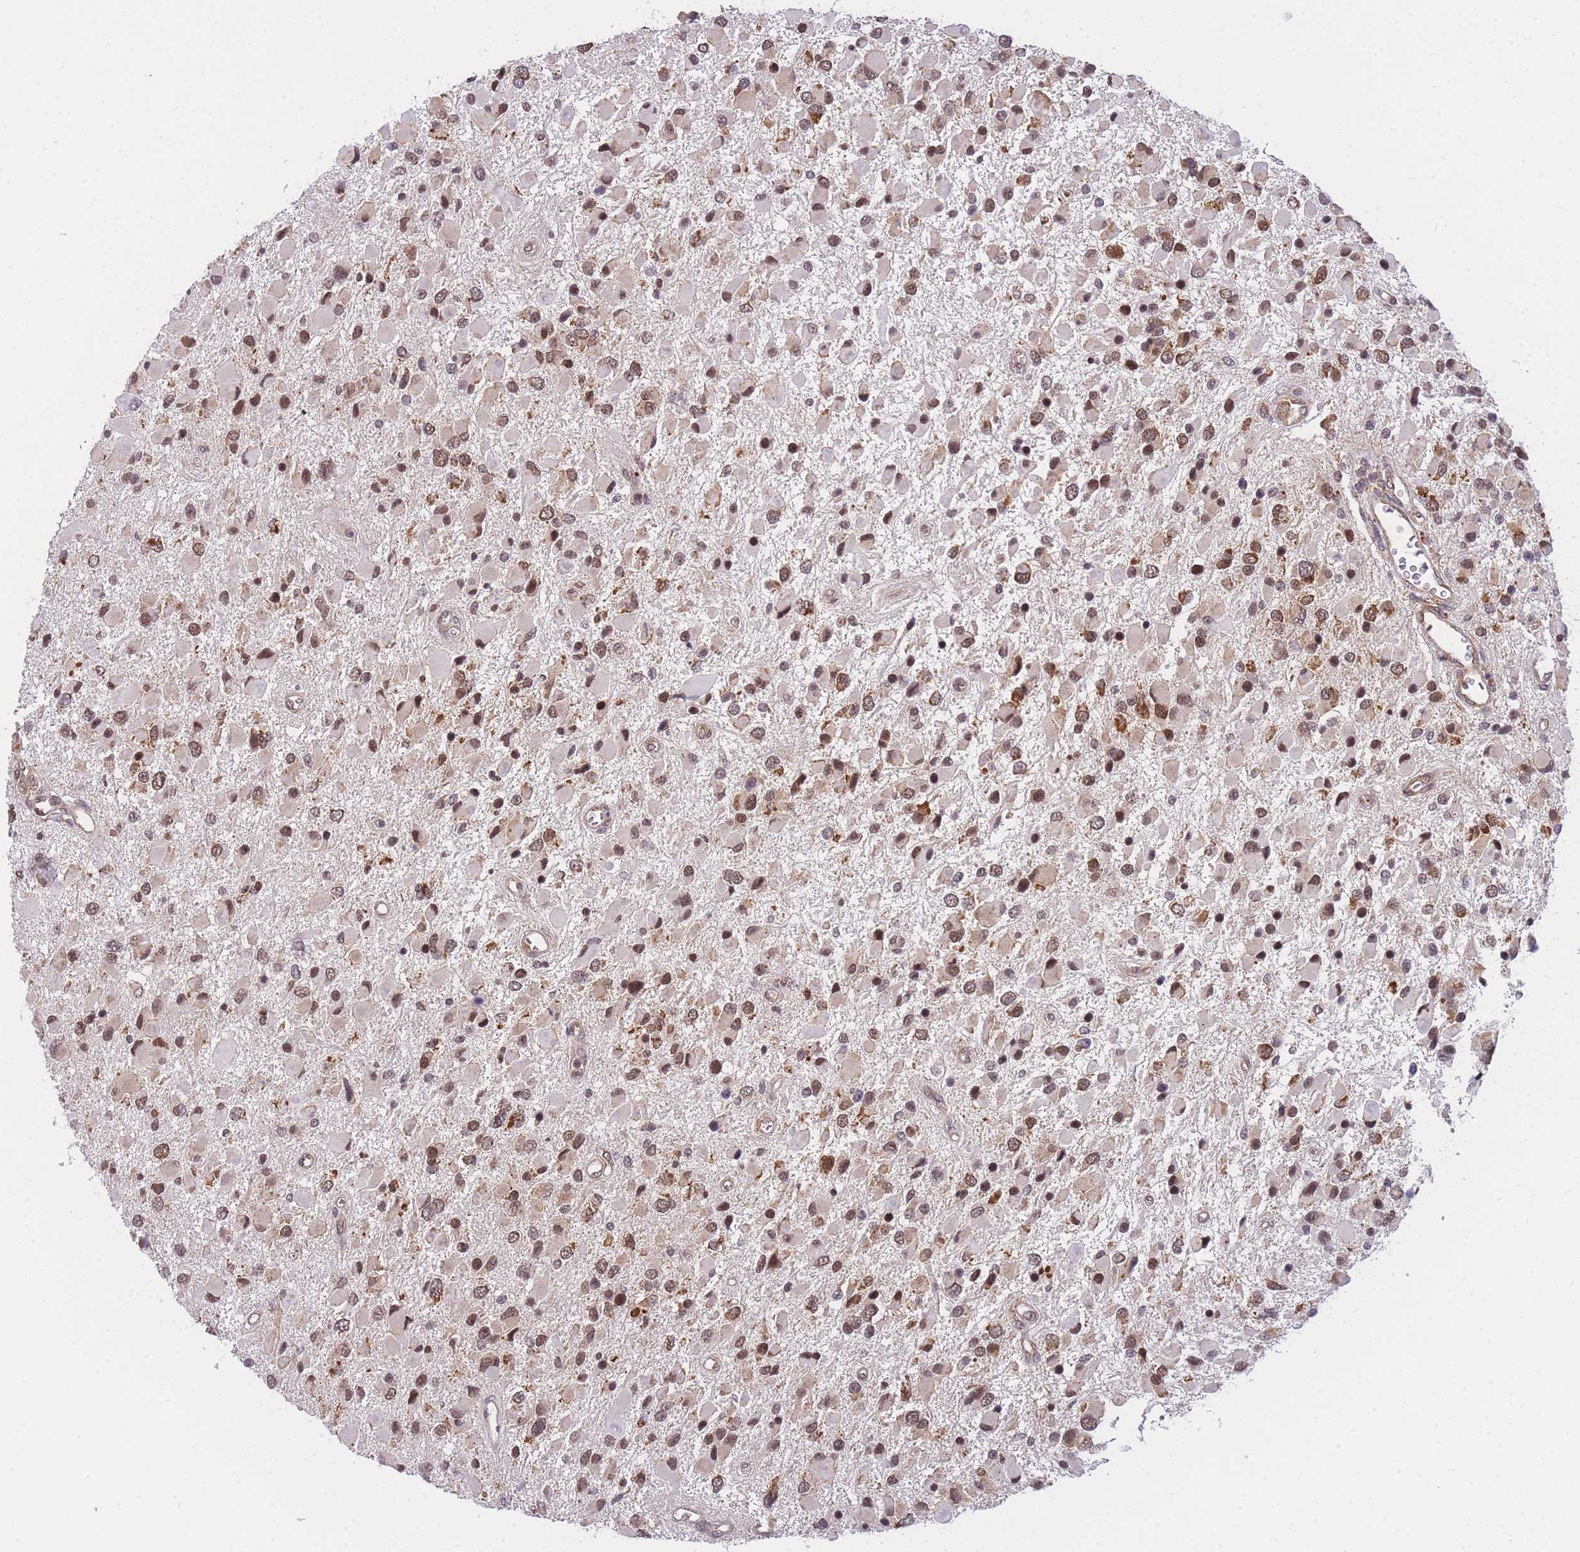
{"staining": {"intensity": "moderate", "quantity": "25%-75%", "location": "cytoplasmic/membranous,nuclear"}, "tissue": "glioma", "cell_type": "Tumor cells", "image_type": "cancer", "snomed": [{"axis": "morphology", "description": "Glioma, malignant, High grade"}, {"axis": "topography", "description": "Brain"}], "caption": "A photomicrograph of human high-grade glioma (malignant) stained for a protein reveals moderate cytoplasmic/membranous and nuclear brown staining in tumor cells. Using DAB (brown) and hematoxylin (blue) stains, captured at high magnification using brightfield microscopy.", "gene": "MRPL23", "patient": {"sex": "male", "age": 53}}